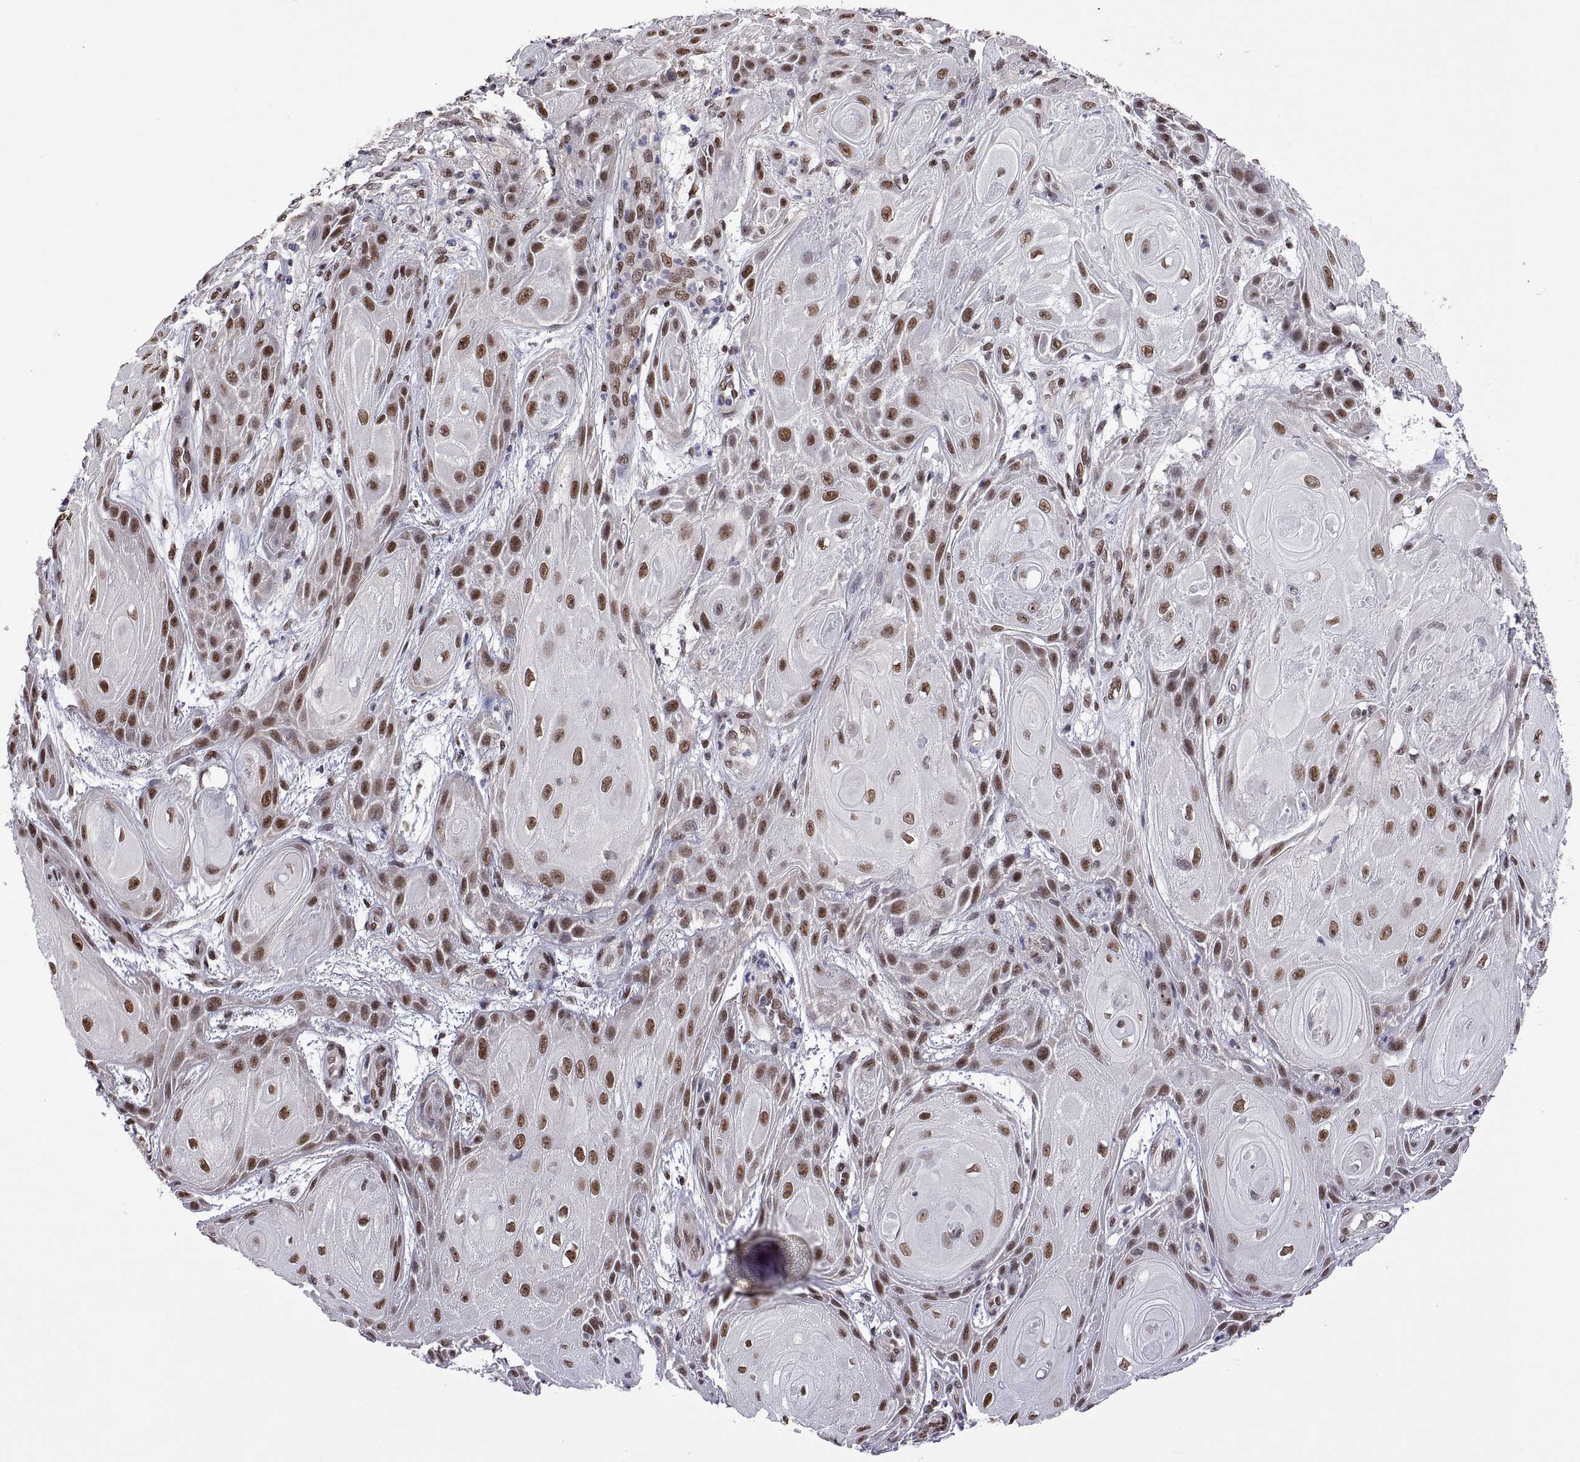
{"staining": {"intensity": "moderate", "quantity": ">75%", "location": "nuclear"}, "tissue": "skin cancer", "cell_type": "Tumor cells", "image_type": "cancer", "snomed": [{"axis": "morphology", "description": "Squamous cell carcinoma, NOS"}, {"axis": "topography", "description": "Skin"}], "caption": "There is medium levels of moderate nuclear positivity in tumor cells of skin squamous cell carcinoma, as demonstrated by immunohistochemical staining (brown color).", "gene": "NR4A1", "patient": {"sex": "male", "age": 62}}